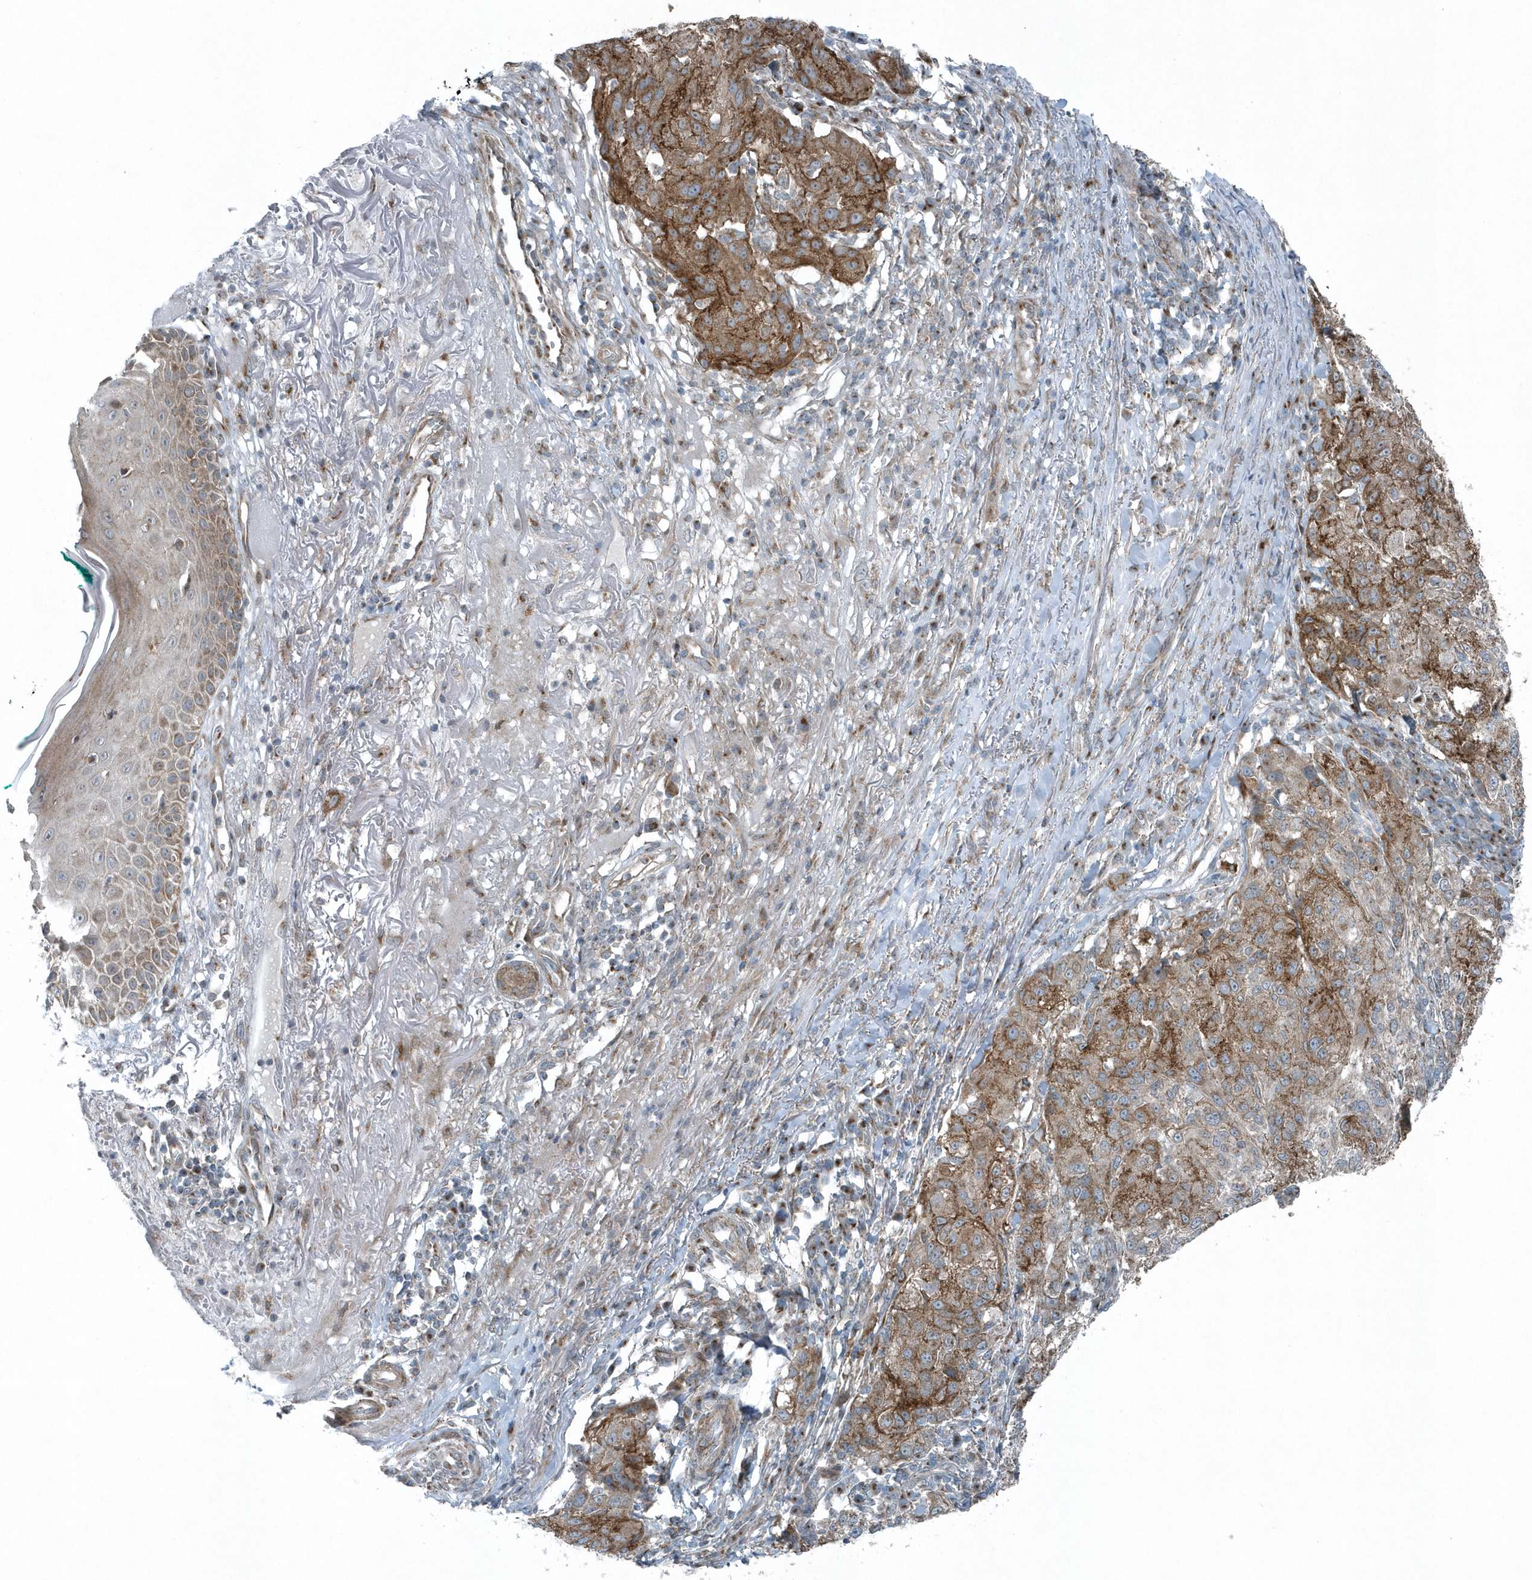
{"staining": {"intensity": "strong", "quantity": "25%-75%", "location": "cytoplasmic/membranous"}, "tissue": "melanoma", "cell_type": "Tumor cells", "image_type": "cancer", "snomed": [{"axis": "morphology", "description": "Necrosis, NOS"}, {"axis": "morphology", "description": "Malignant melanoma, NOS"}, {"axis": "topography", "description": "Skin"}], "caption": "Human malignant melanoma stained with a brown dye reveals strong cytoplasmic/membranous positive expression in approximately 25%-75% of tumor cells.", "gene": "GCC2", "patient": {"sex": "female", "age": 87}}